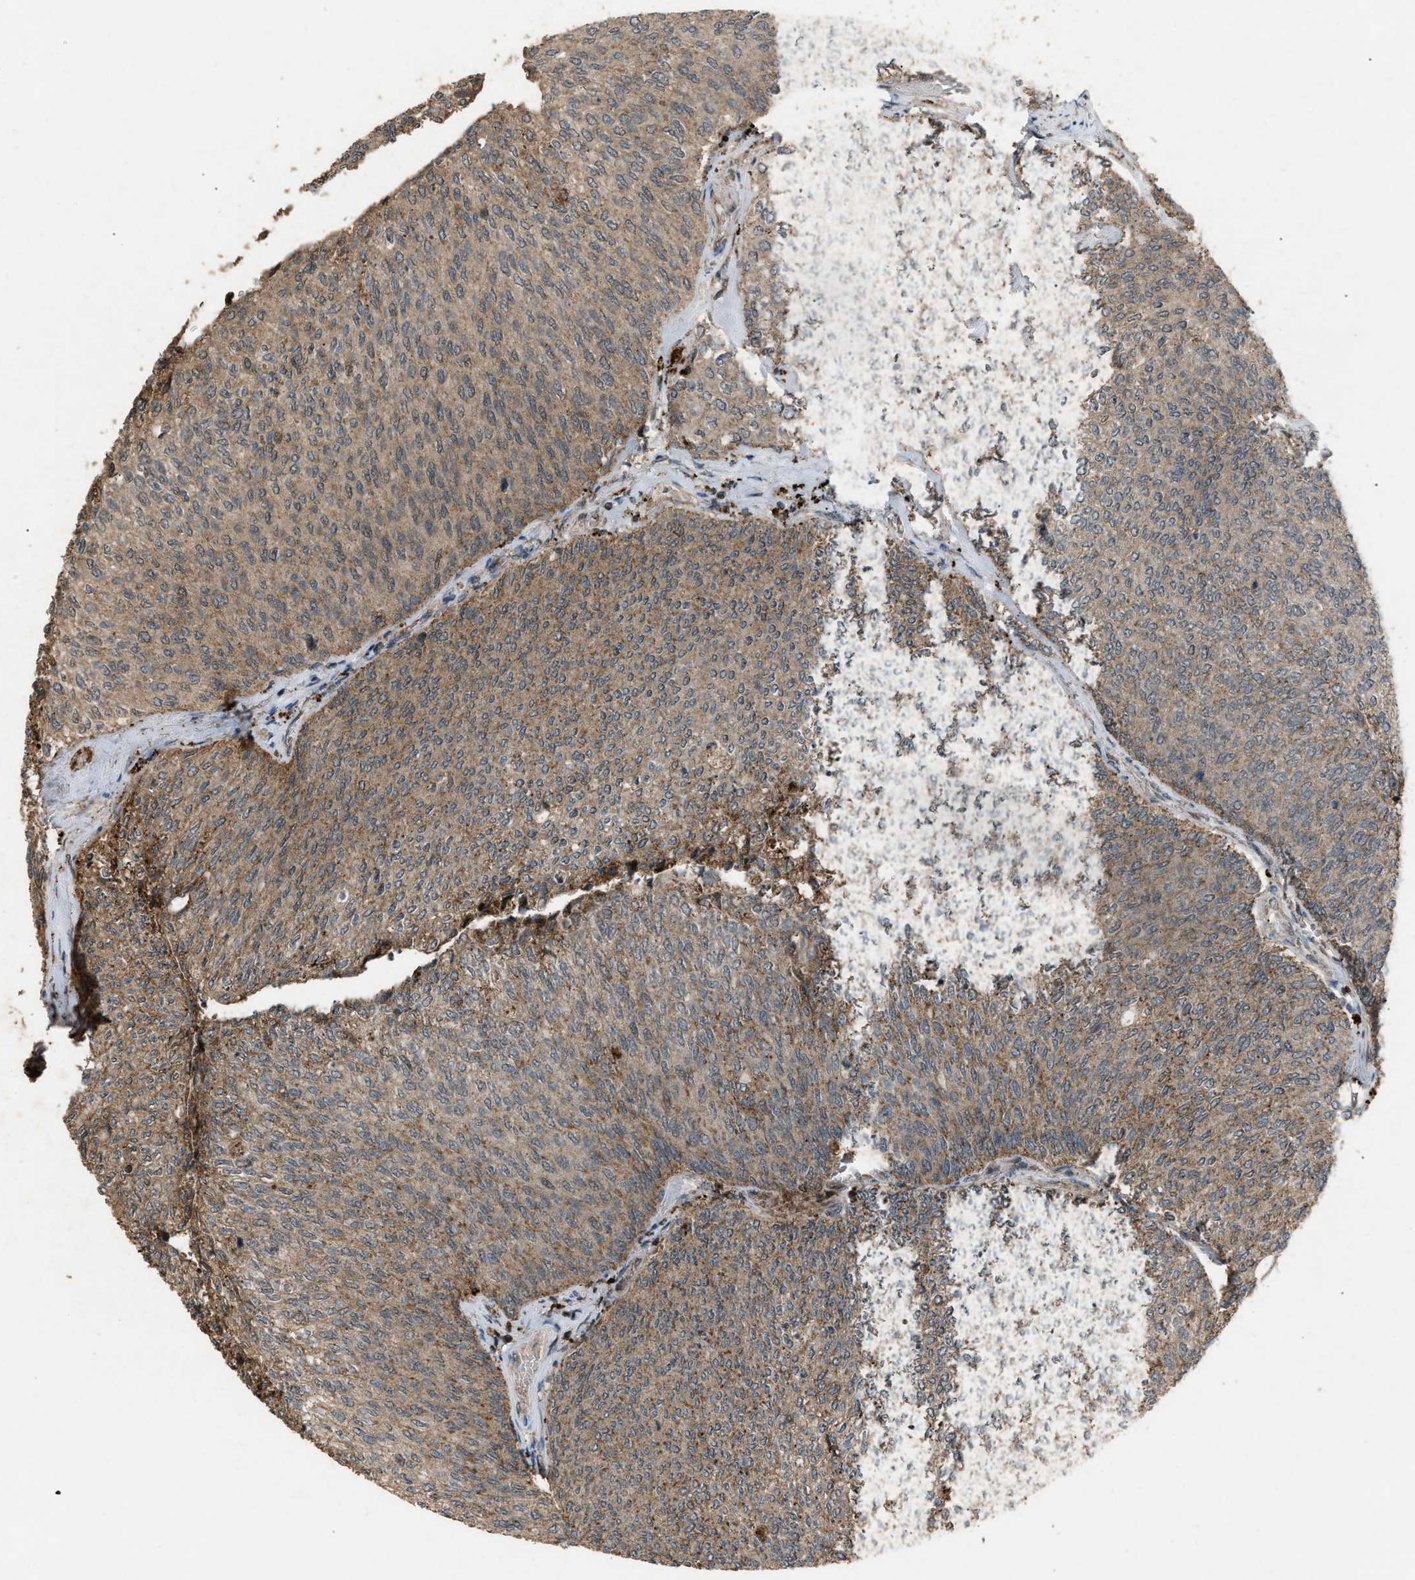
{"staining": {"intensity": "moderate", "quantity": ">75%", "location": "cytoplasmic/membranous"}, "tissue": "urothelial cancer", "cell_type": "Tumor cells", "image_type": "cancer", "snomed": [{"axis": "morphology", "description": "Urothelial carcinoma, Low grade"}, {"axis": "topography", "description": "Urinary bladder"}], "caption": "DAB immunohistochemical staining of human low-grade urothelial carcinoma shows moderate cytoplasmic/membranous protein staining in approximately >75% of tumor cells.", "gene": "PSMD1", "patient": {"sex": "female", "age": 79}}